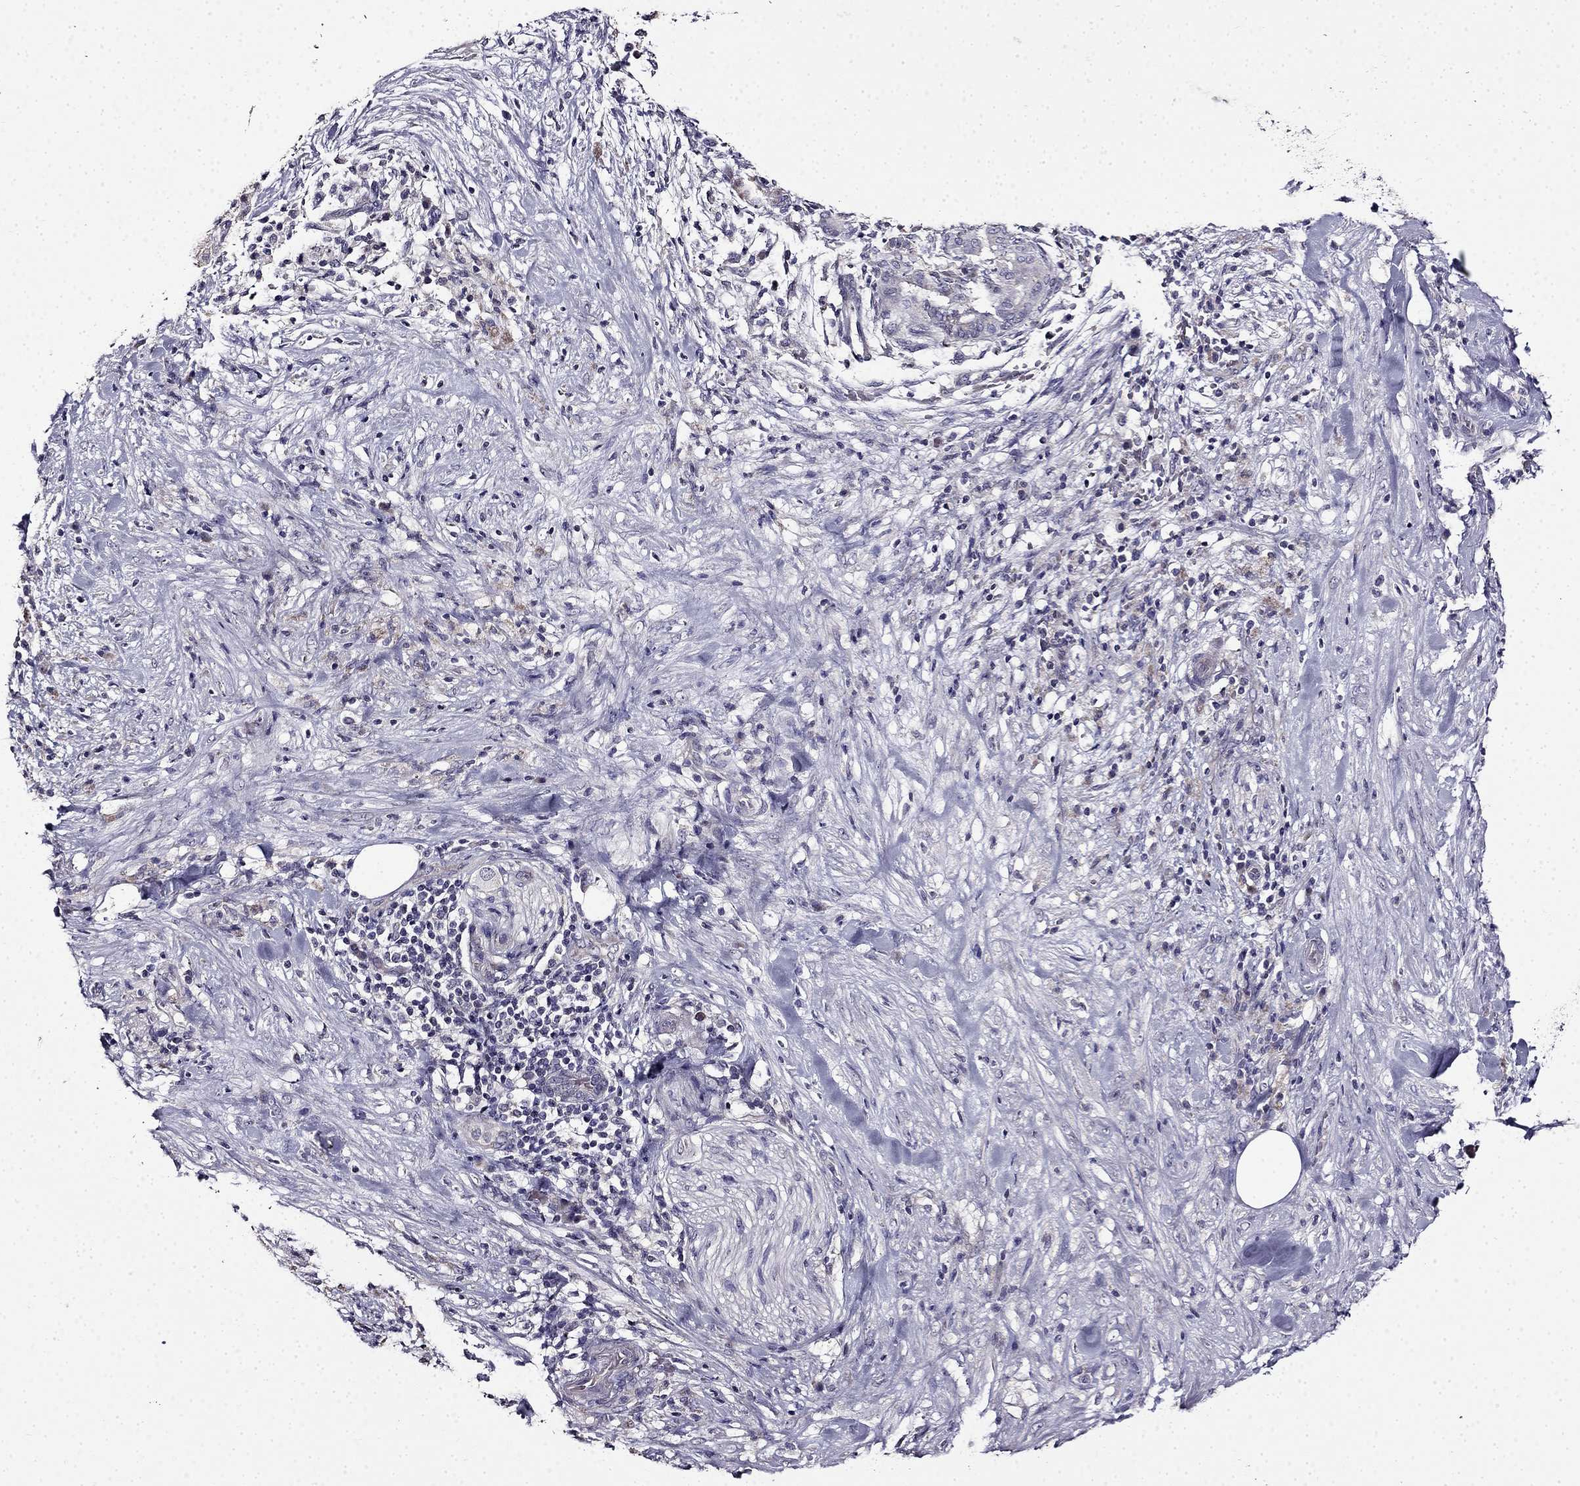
{"staining": {"intensity": "negative", "quantity": "none", "location": "none"}, "tissue": "pancreatic cancer", "cell_type": "Tumor cells", "image_type": "cancer", "snomed": [{"axis": "morphology", "description": "Adenocarcinoma, NOS"}, {"axis": "topography", "description": "Pancreas"}], "caption": "Human adenocarcinoma (pancreatic) stained for a protein using immunohistochemistry displays no positivity in tumor cells.", "gene": "TMEM266", "patient": {"sex": "male", "age": 44}}